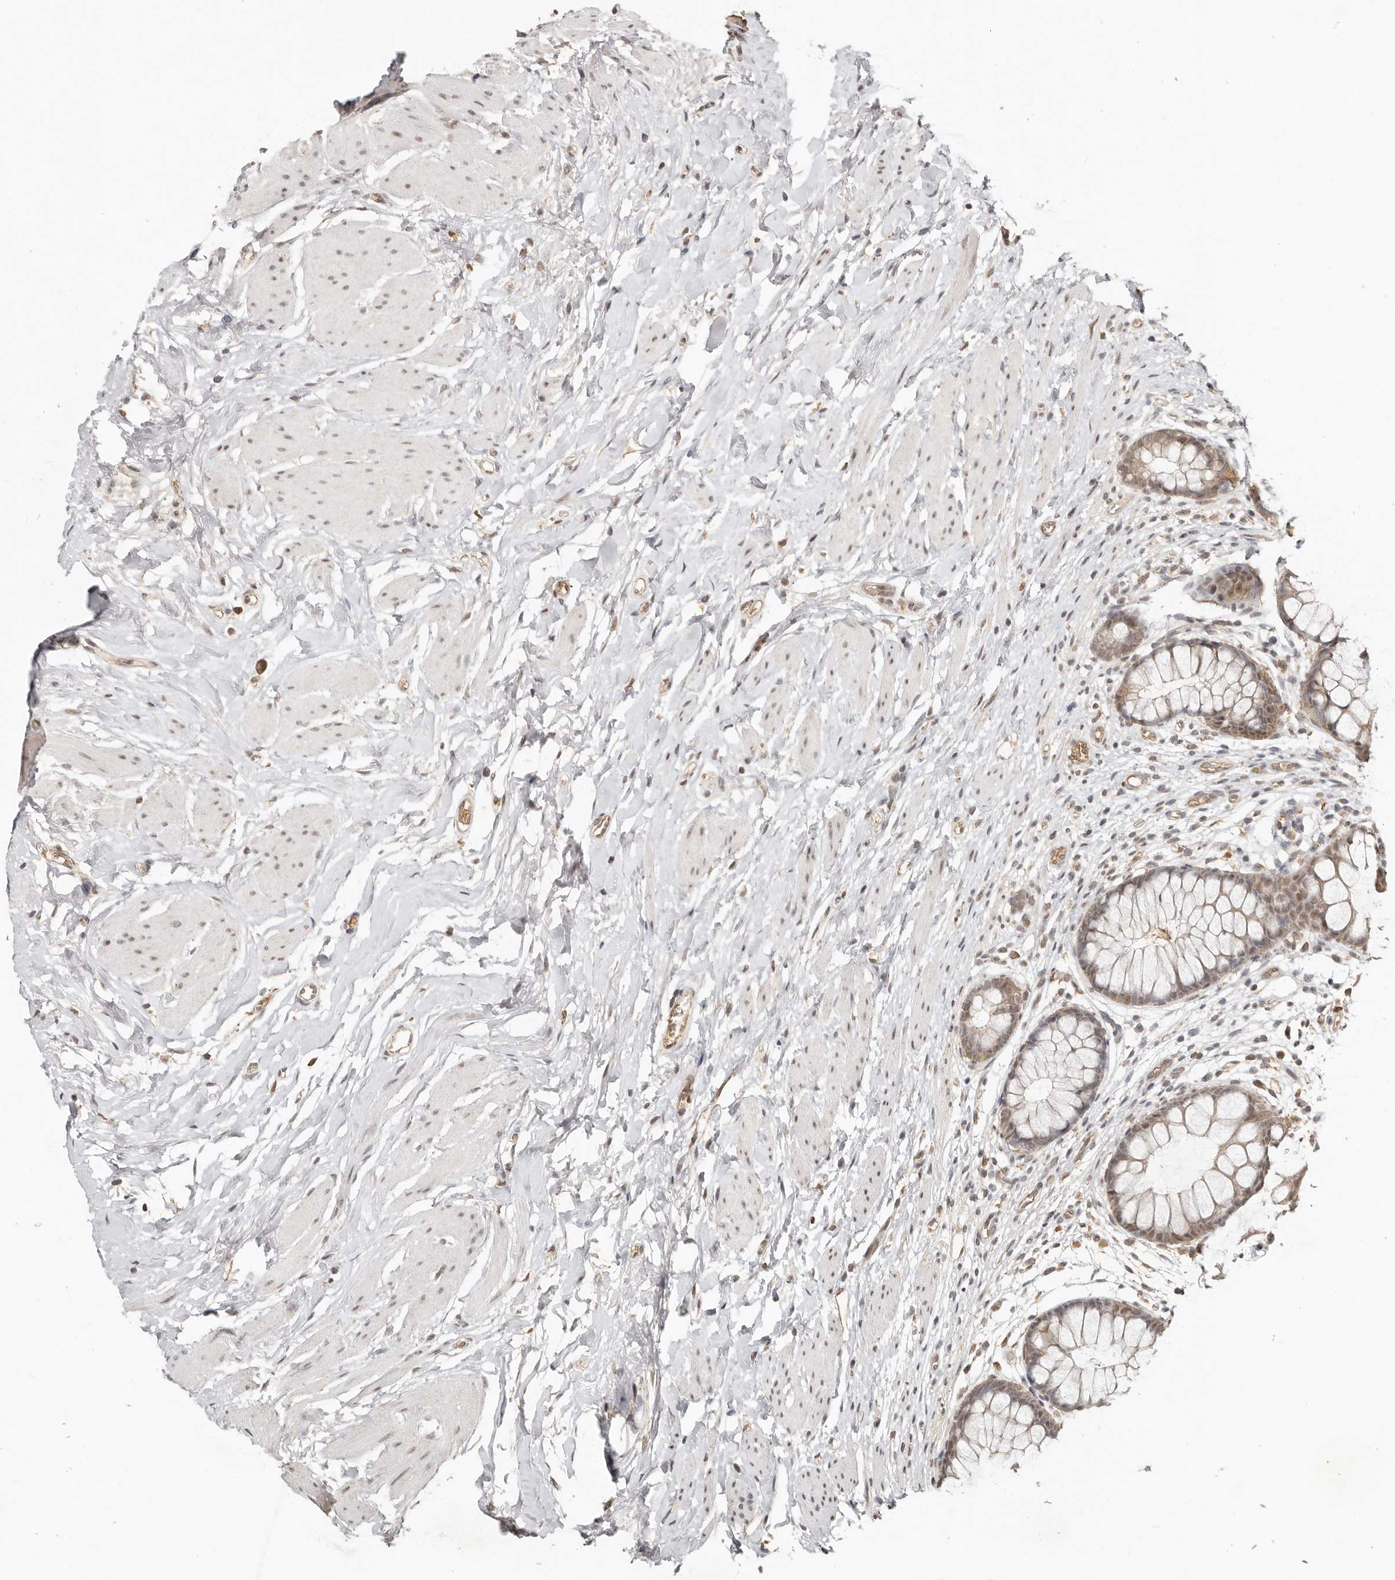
{"staining": {"intensity": "moderate", "quantity": ">75%", "location": "cytoplasmic/membranous"}, "tissue": "colon", "cell_type": "Endothelial cells", "image_type": "normal", "snomed": [{"axis": "morphology", "description": "Normal tissue, NOS"}, {"axis": "topography", "description": "Colon"}], "caption": "A brown stain shows moderate cytoplasmic/membranous staining of a protein in endothelial cells of benign human colon.", "gene": "SEC14L1", "patient": {"sex": "female", "age": 62}}